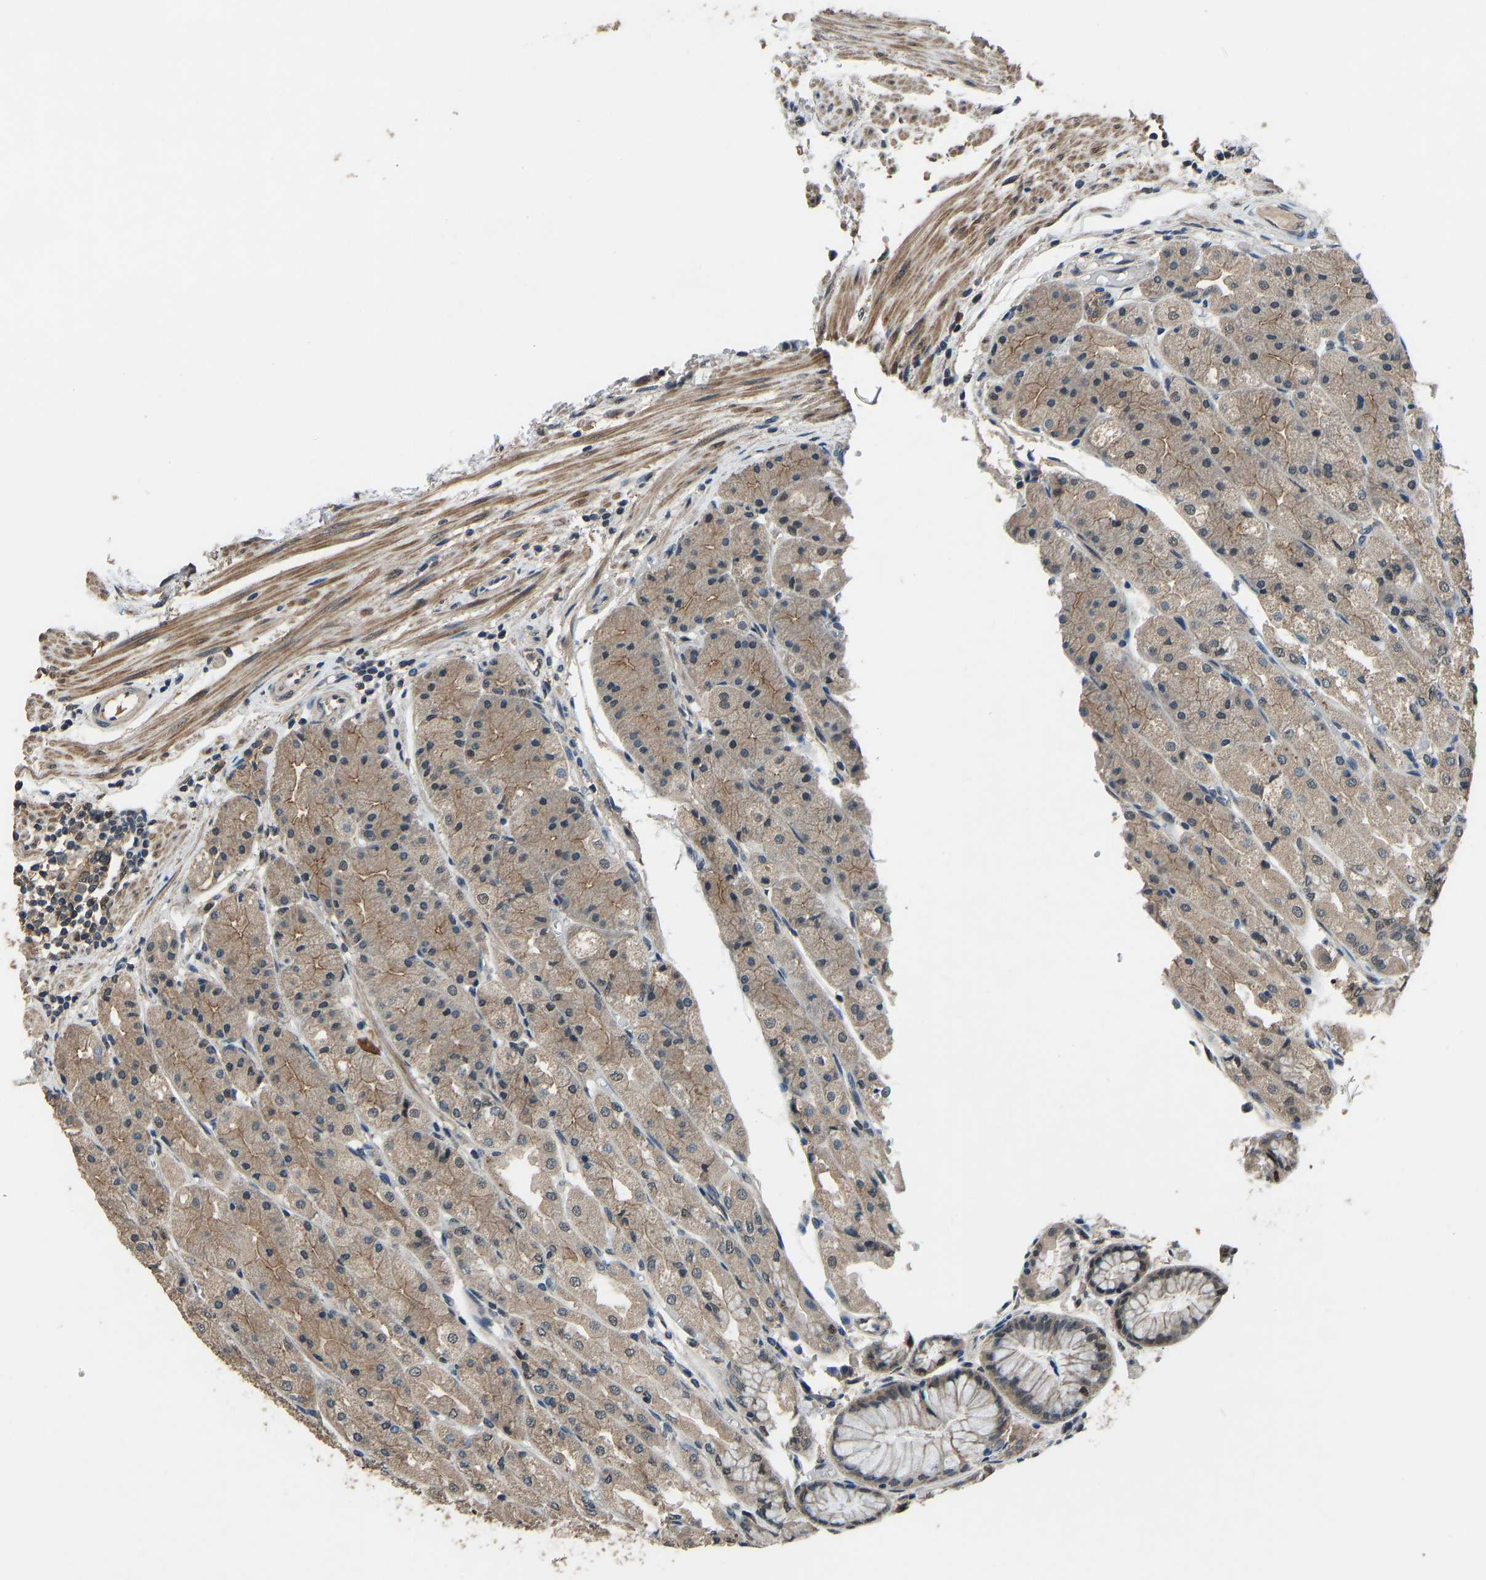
{"staining": {"intensity": "moderate", "quantity": ">75%", "location": "cytoplasmic/membranous,nuclear"}, "tissue": "stomach", "cell_type": "Glandular cells", "image_type": "normal", "snomed": [{"axis": "morphology", "description": "Normal tissue, NOS"}, {"axis": "topography", "description": "Stomach, upper"}], "caption": "Immunohistochemistry (IHC) of benign human stomach exhibits medium levels of moderate cytoplasmic/membranous,nuclear positivity in approximately >75% of glandular cells. (IHC, brightfield microscopy, high magnification).", "gene": "TOX4", "patient": {"sex": "male", "age": 72}}